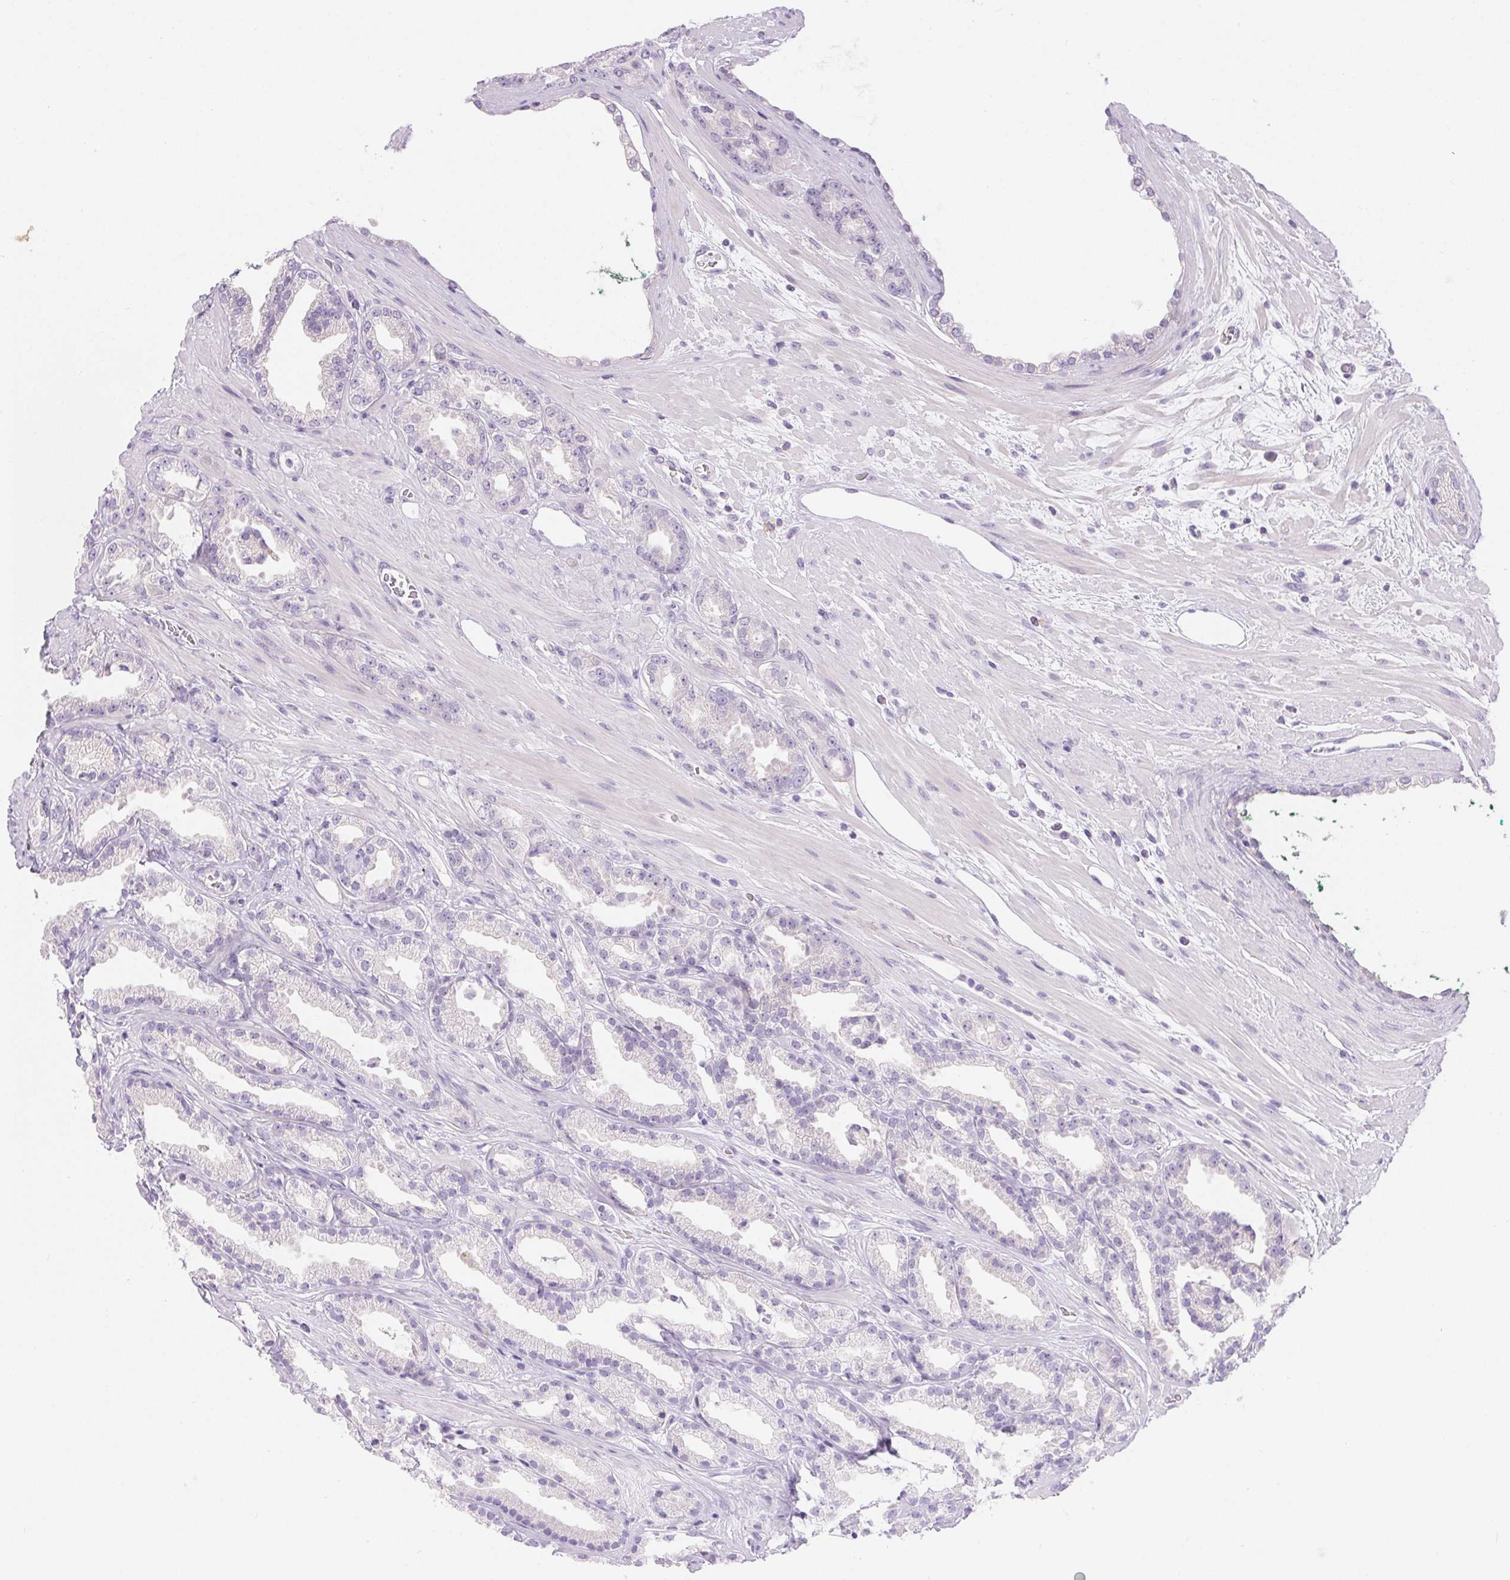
{"staining": {"intensity": "negative", "quantity": "none", "location": "none"}, "tissue": "prostate cancer", "cell_type": "Tumor cells", "image_type": "cancer", "snomed": [{"axis": "morphology", "description": "Adenocarcinoma, Low grade"}, {"axis": "topography", "description": "Prostate"}], "caption": "High magnification brightfield microscopy of low-grade adenocarcinoma (prostate) stained with DAB (brown) and counterstained with hematoxylin (blue): tumor cells show no significant positivity. The staining was performed using DAB (3,3'-diaminobenzidine) to visualize the protein expression in brown, while the nuclei were stained in blue with hematoxylin (Magnification: 20x).", "gene": "CLDN16", "patient": {"sex": "male", "age": 61}}